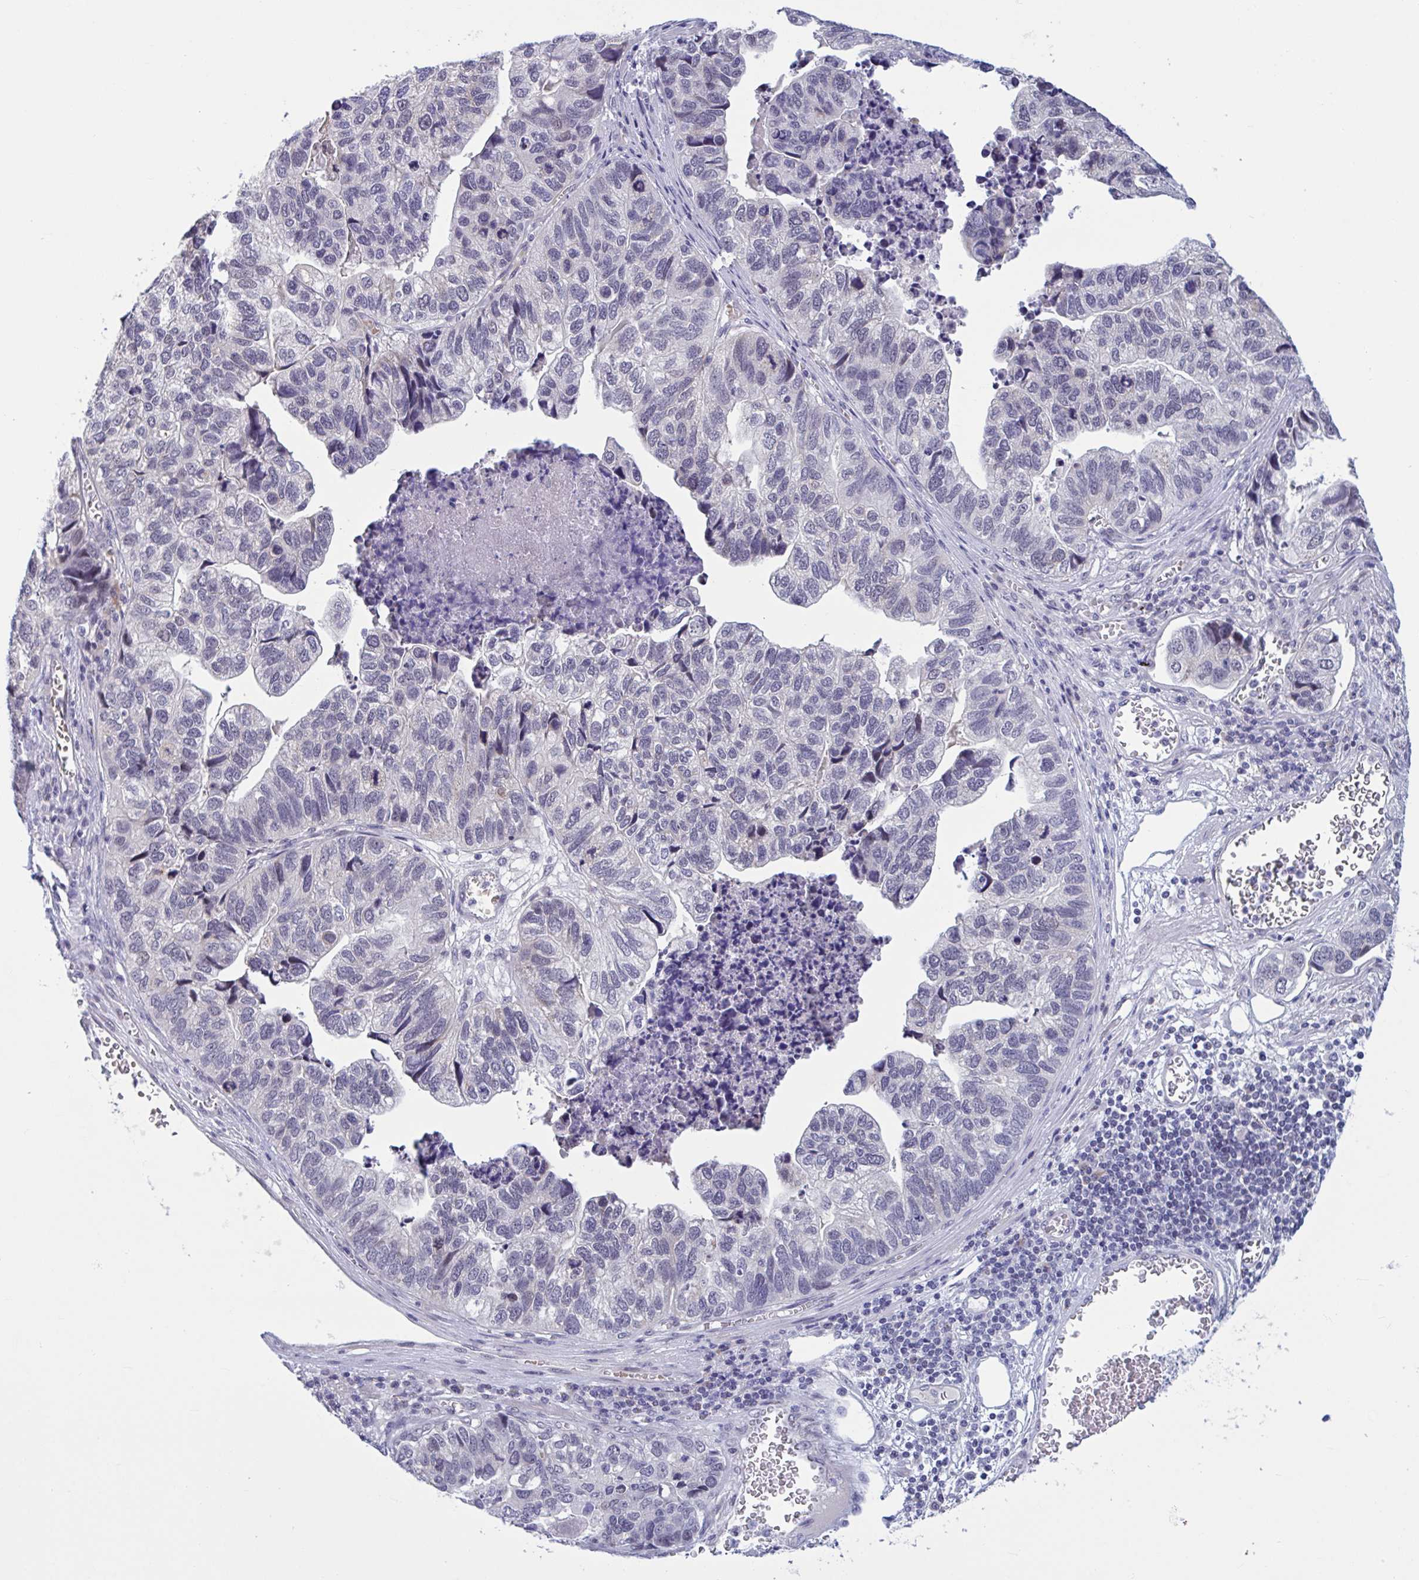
{"staining": {"intensity": "negative", "quantity": "none", "location": "none"}, "tissue": "stomach cancer", "cell_type": "Tumor cells", "image_type": "cancer", "snomed": [{"axis": "morphology", "description": "Adenocarcinoma, NOS"}, {"axis": "topography", "description": "Stomach, upper"}], "caption": "DAB (3,3'-diaminobenzidine) immunohistochemical staining of human adenocarcinoma (stomach) exhibits no significant expression in tumor cells.", "gene": "CNGB3", "patient": {"sex": "female", "age": 67}}